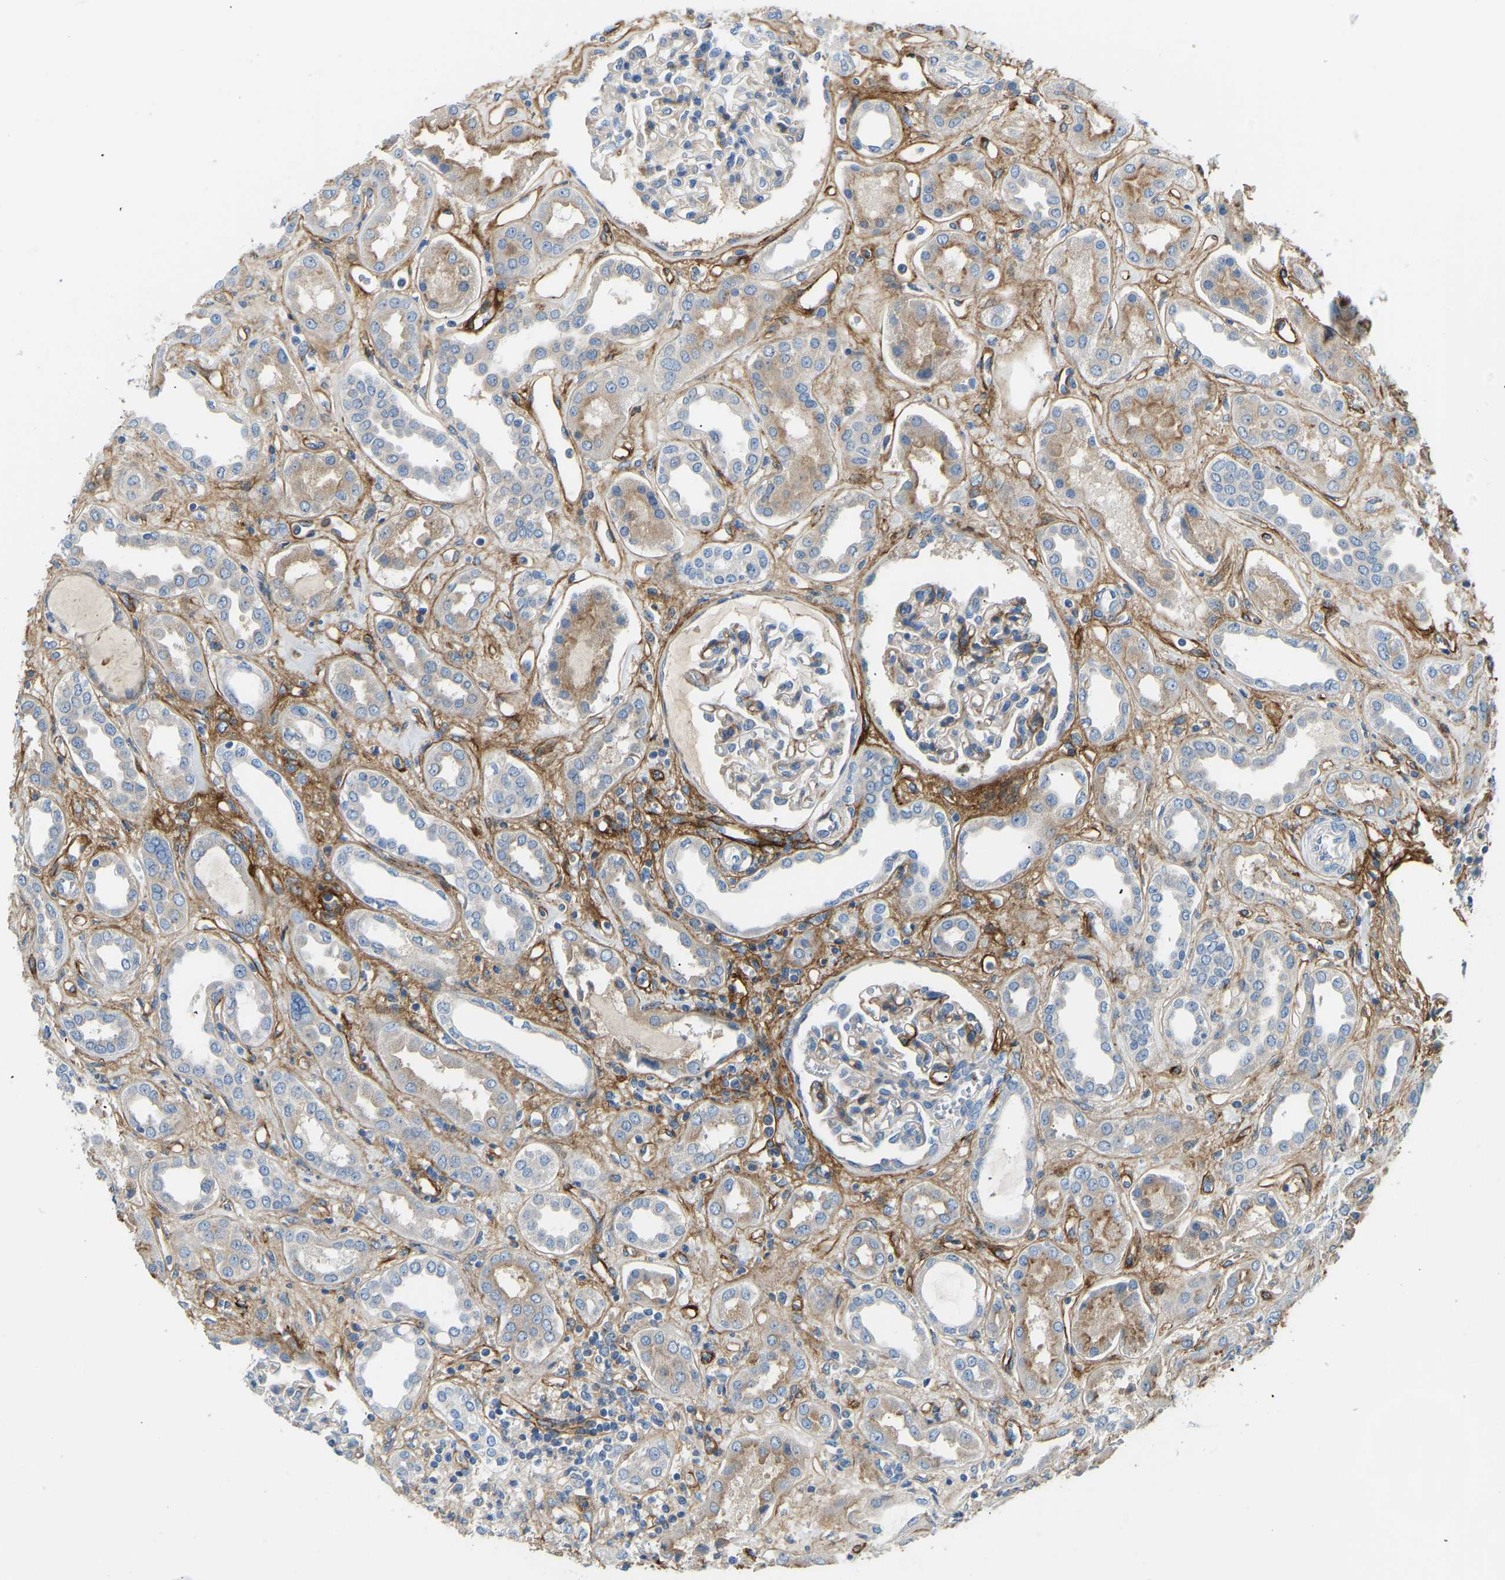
{"staining": {"intensity": "moderate", "quantity": "<25%", "location": "cytoplasmic/membranous"}, "tissue": "kidney", "cell_type": "Cells in glomeruli", "image_type": "normal", "snomed": [{"axis": "morphology", "description": "Normal tissue, NOS"}, {"axis": "topography", "description": "Kidney"}], "caption": "Immunohistochemistry (IHC) micrograph of benign kidney: kidney stained using immunohistochemistry (IHC) demonstrates low levels of moderate protein expression localized specifically in the cytoplasmic/membranous of cells in glomeruli, appearing as a cytoplasmic/membranous brown color.", "gene": "COL15A1", "patient": {"sex": "male", "age": 59}}